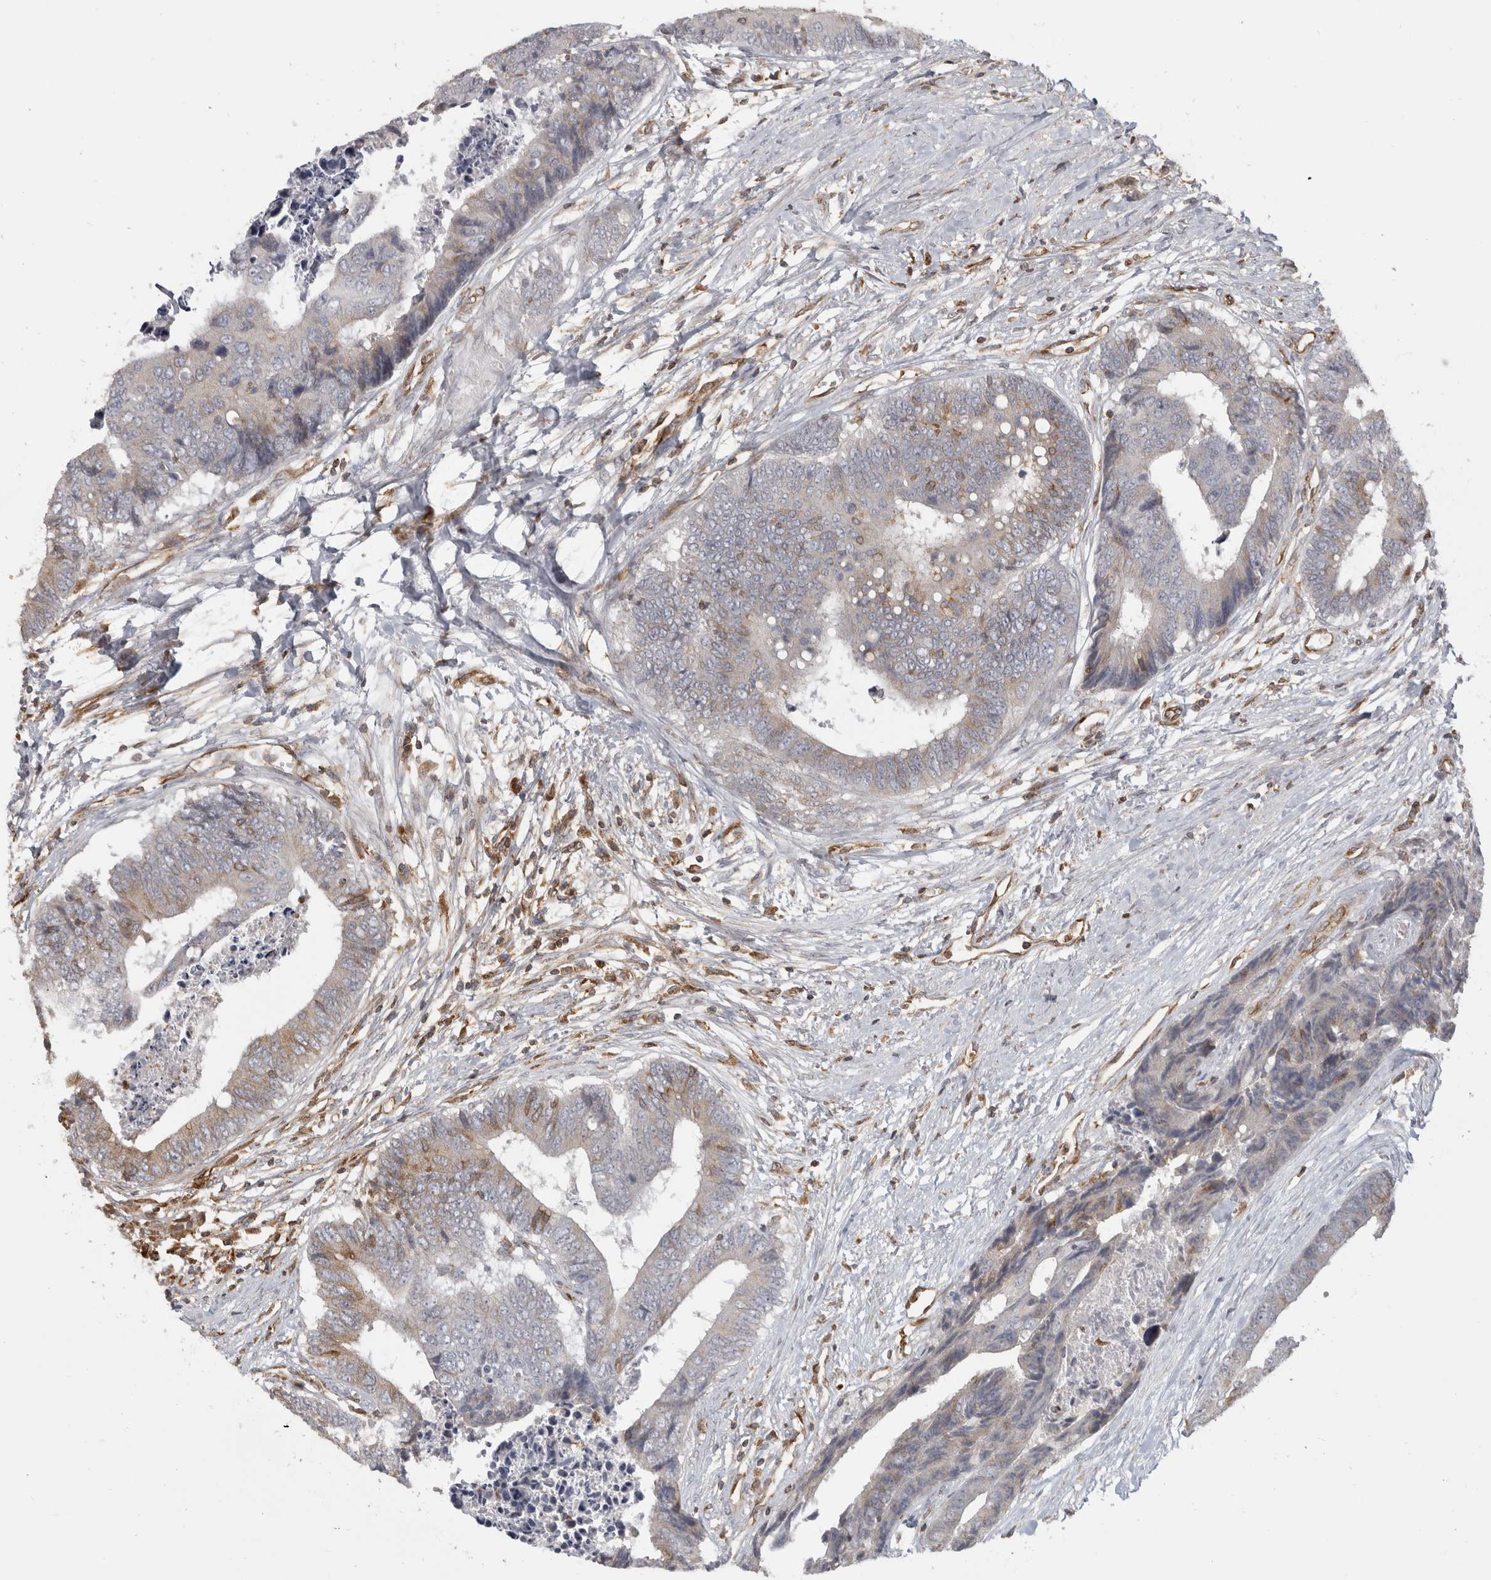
{"staining": {"intensity": "weak", "quantity": "<25%", "location": "cytoplasmic/membranous"}, "tissue": "colorectal cancer", "cell_type": "Tumor cells", "image_type": "cancer", "snomed": [{"axis": "morphology", "description": "Adenocarcinoma, NOS"}, {"axis": "topography", "description": "Rectum"}], "caption": "High magnification brightfield microscopy of colorectal adenocarcinoma stained with DAB (3,3'-diaminobenzidine) (brown) and counterstained with hematoxylin (blue): tumor cells show no significant staining. (DAB IHC, high magnification).", "gene": "HLA-E", "patient": {"sex": "male", "age": 84}}